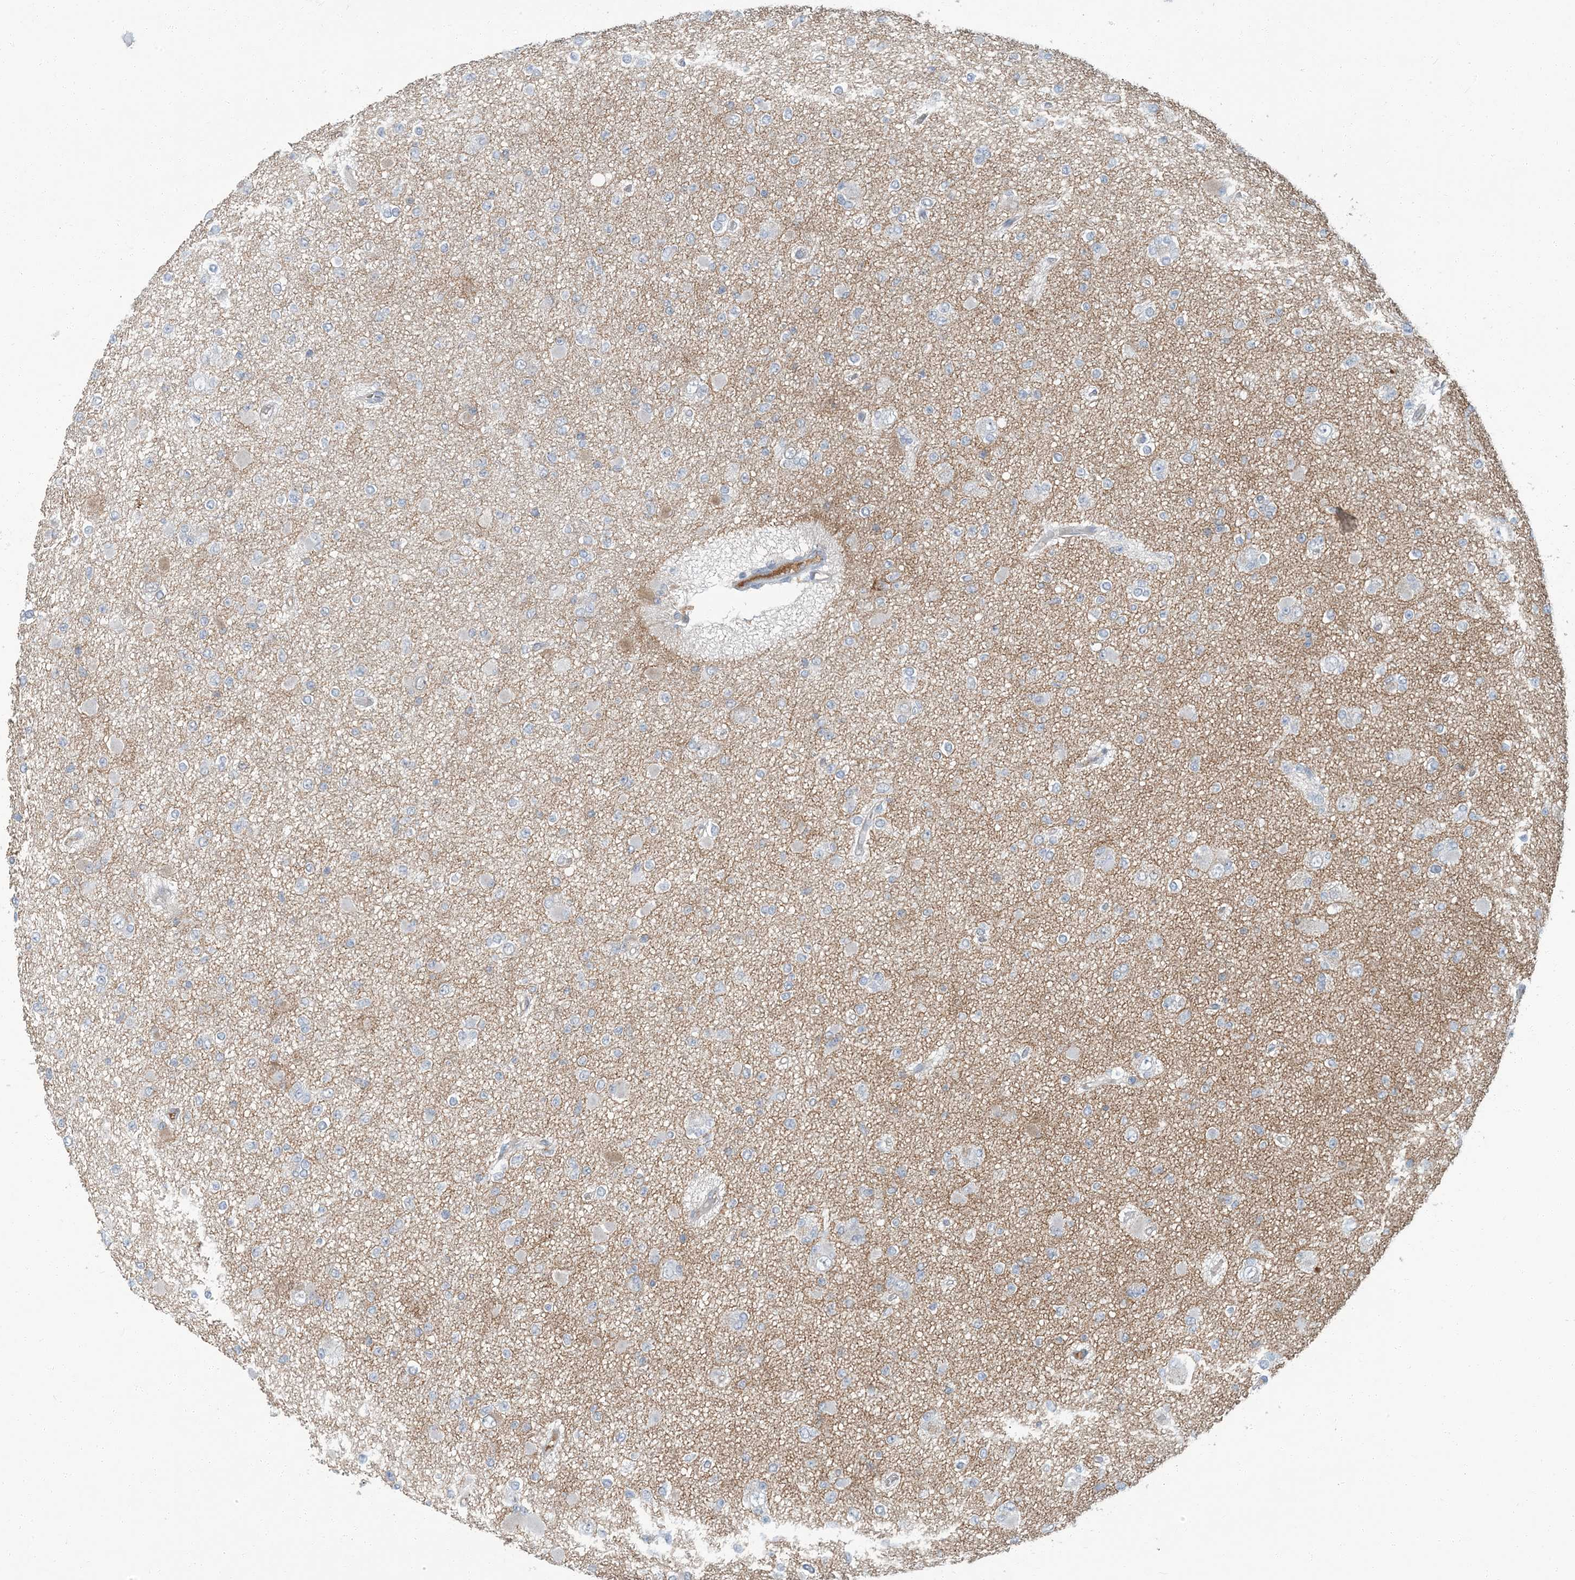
{"staining": {"intensity": "negative", "quantity": "none", "location": "none"}, "tissue": "glioma", "cell_type": "Tumor cells", "image_type": "cancer", "snomed": [{"axis": "morphology", "description": "Glioma, malignant, Low grade"}, {"axis": "topography", "description": "Brain"}], "caption": "Immunohistochemical staining of human low-grade glioma (malignant) exhibits no significant expression in tumor cells.", "gene": "EPHA4", "patient": {"sex": "female", "age": 22}}